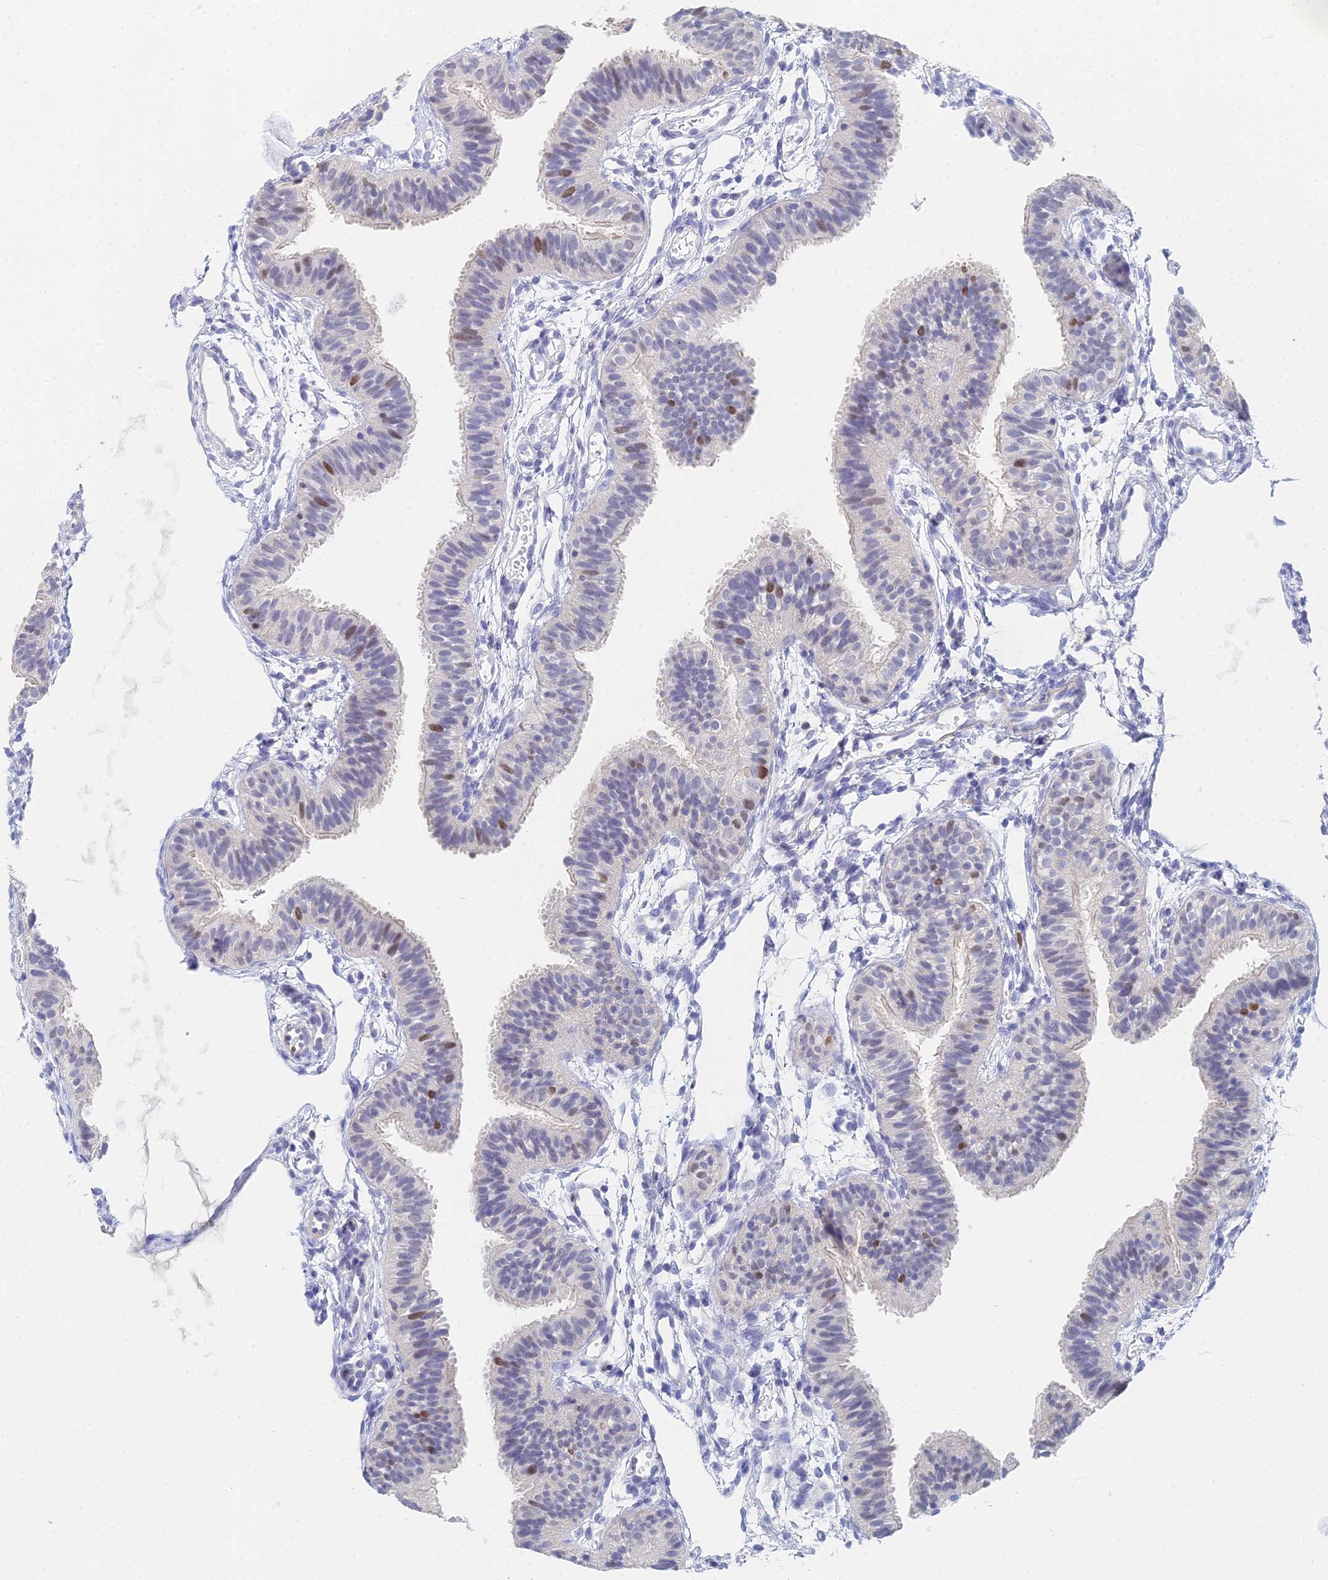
{"staining": {"intensity": "moderate", "quantity": "<25%", "location": "nuclear"}, "tissue": "fallopian tube", "cell_type": "Glandular cells", "image_type": "normal", "snomed": [{"axis": "morphology", "description": "Normal tissue, NOS"}, {"axis": "topography", "description": "Fallopian tube"}], "caption": "Protein expression analysis of normal fallopian tube reveals moderate nuclear positivity in about <25% of glandular cells.", "gene": "MCM2", "patient": {"sex": "female", "age": 35}}